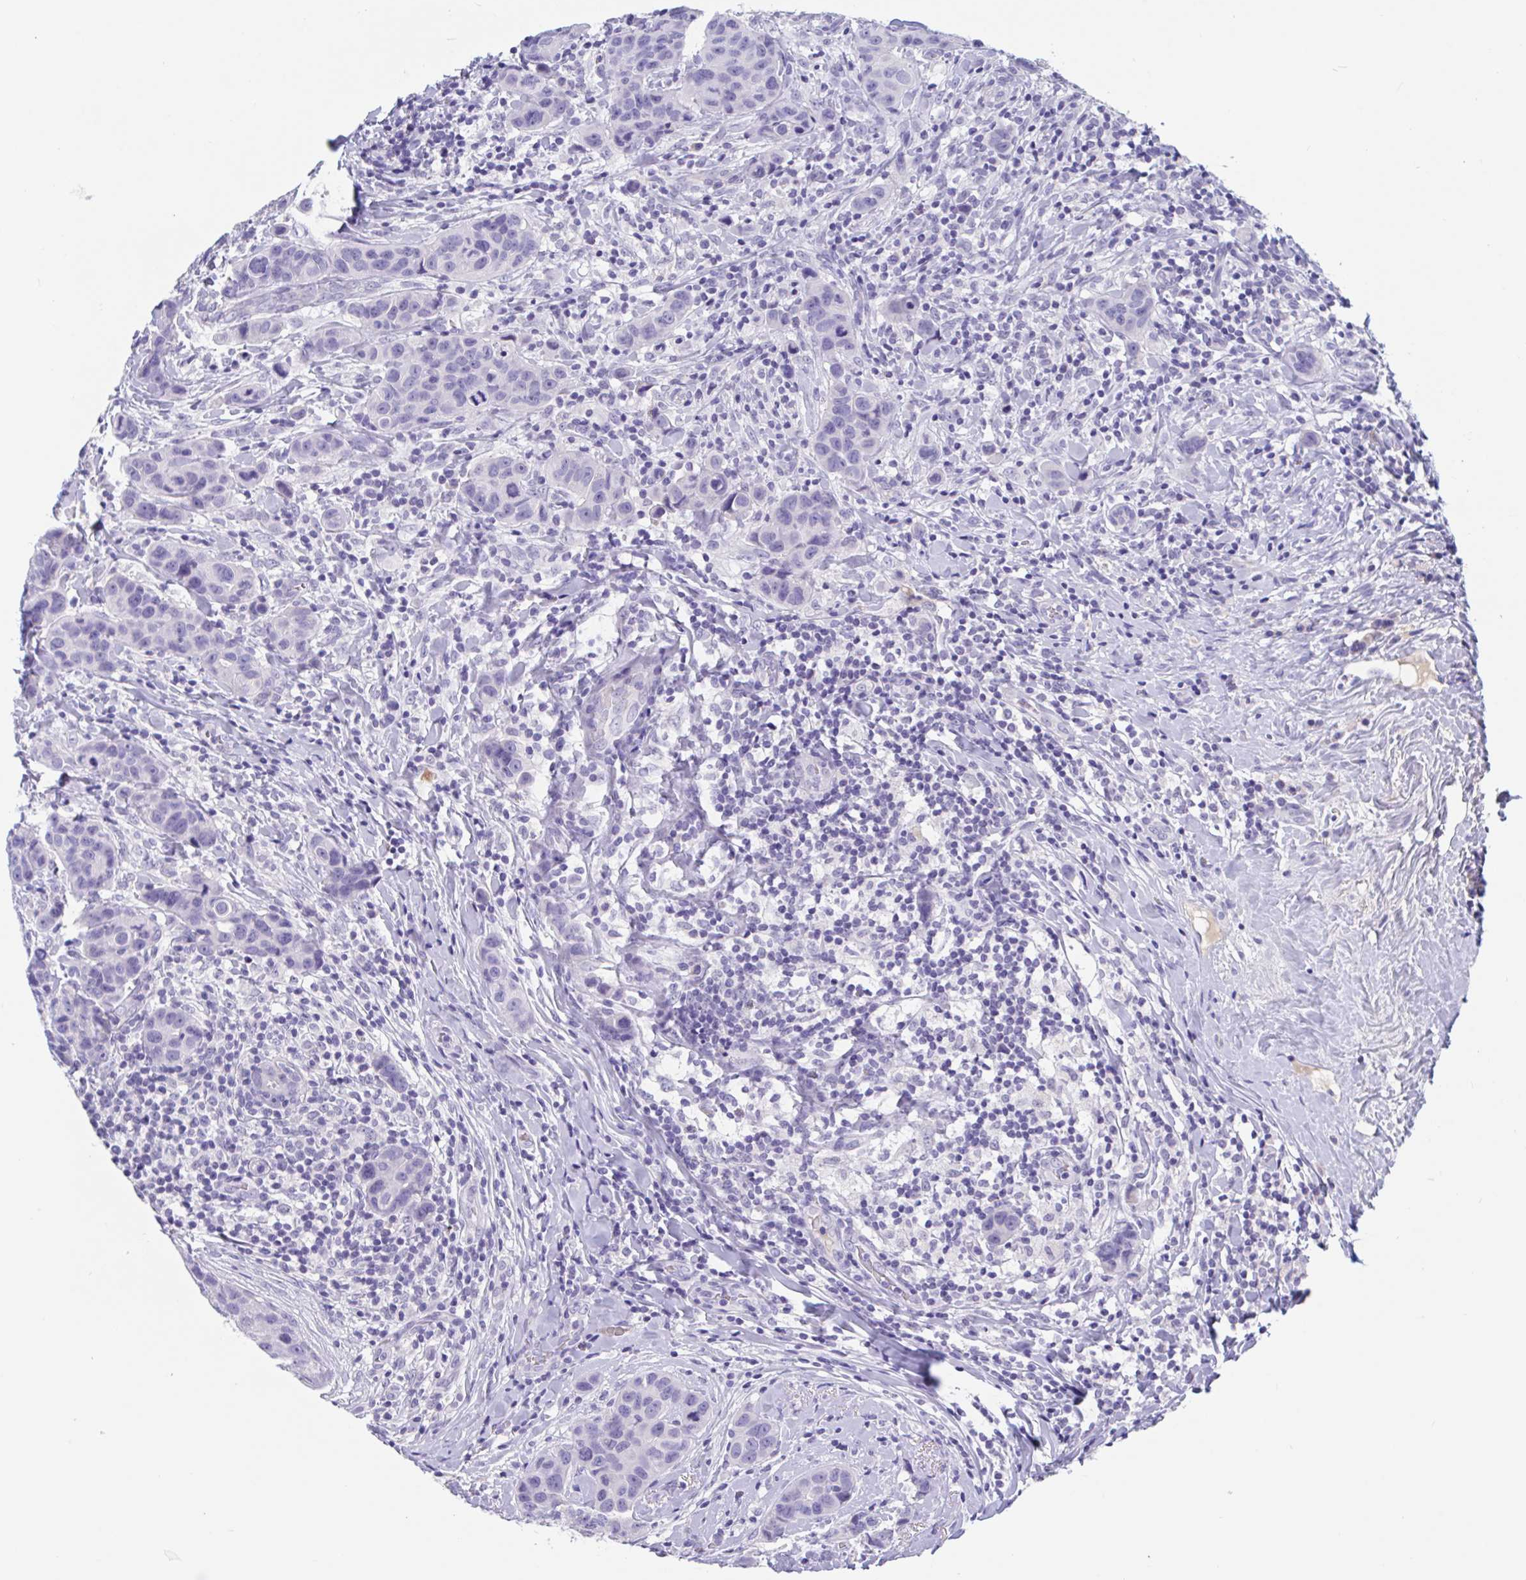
{"staining": {"intensity": "negative", "quantity": "none", "location": "none"}, "tissue": "breast cancer", "cell_type": "Tumor cells", "image_type": "cancer", "snomed": [{"axis": "morphology", "description": "Duct carcinoma"}, {"axis": "topography", "description": "Breast"}], "caption": "The micrograph reveals no significant positivity in tumor cells of breast cancer.", "gene": "ZNHIT2", "patient": {"sex": "female", "age": 24}}